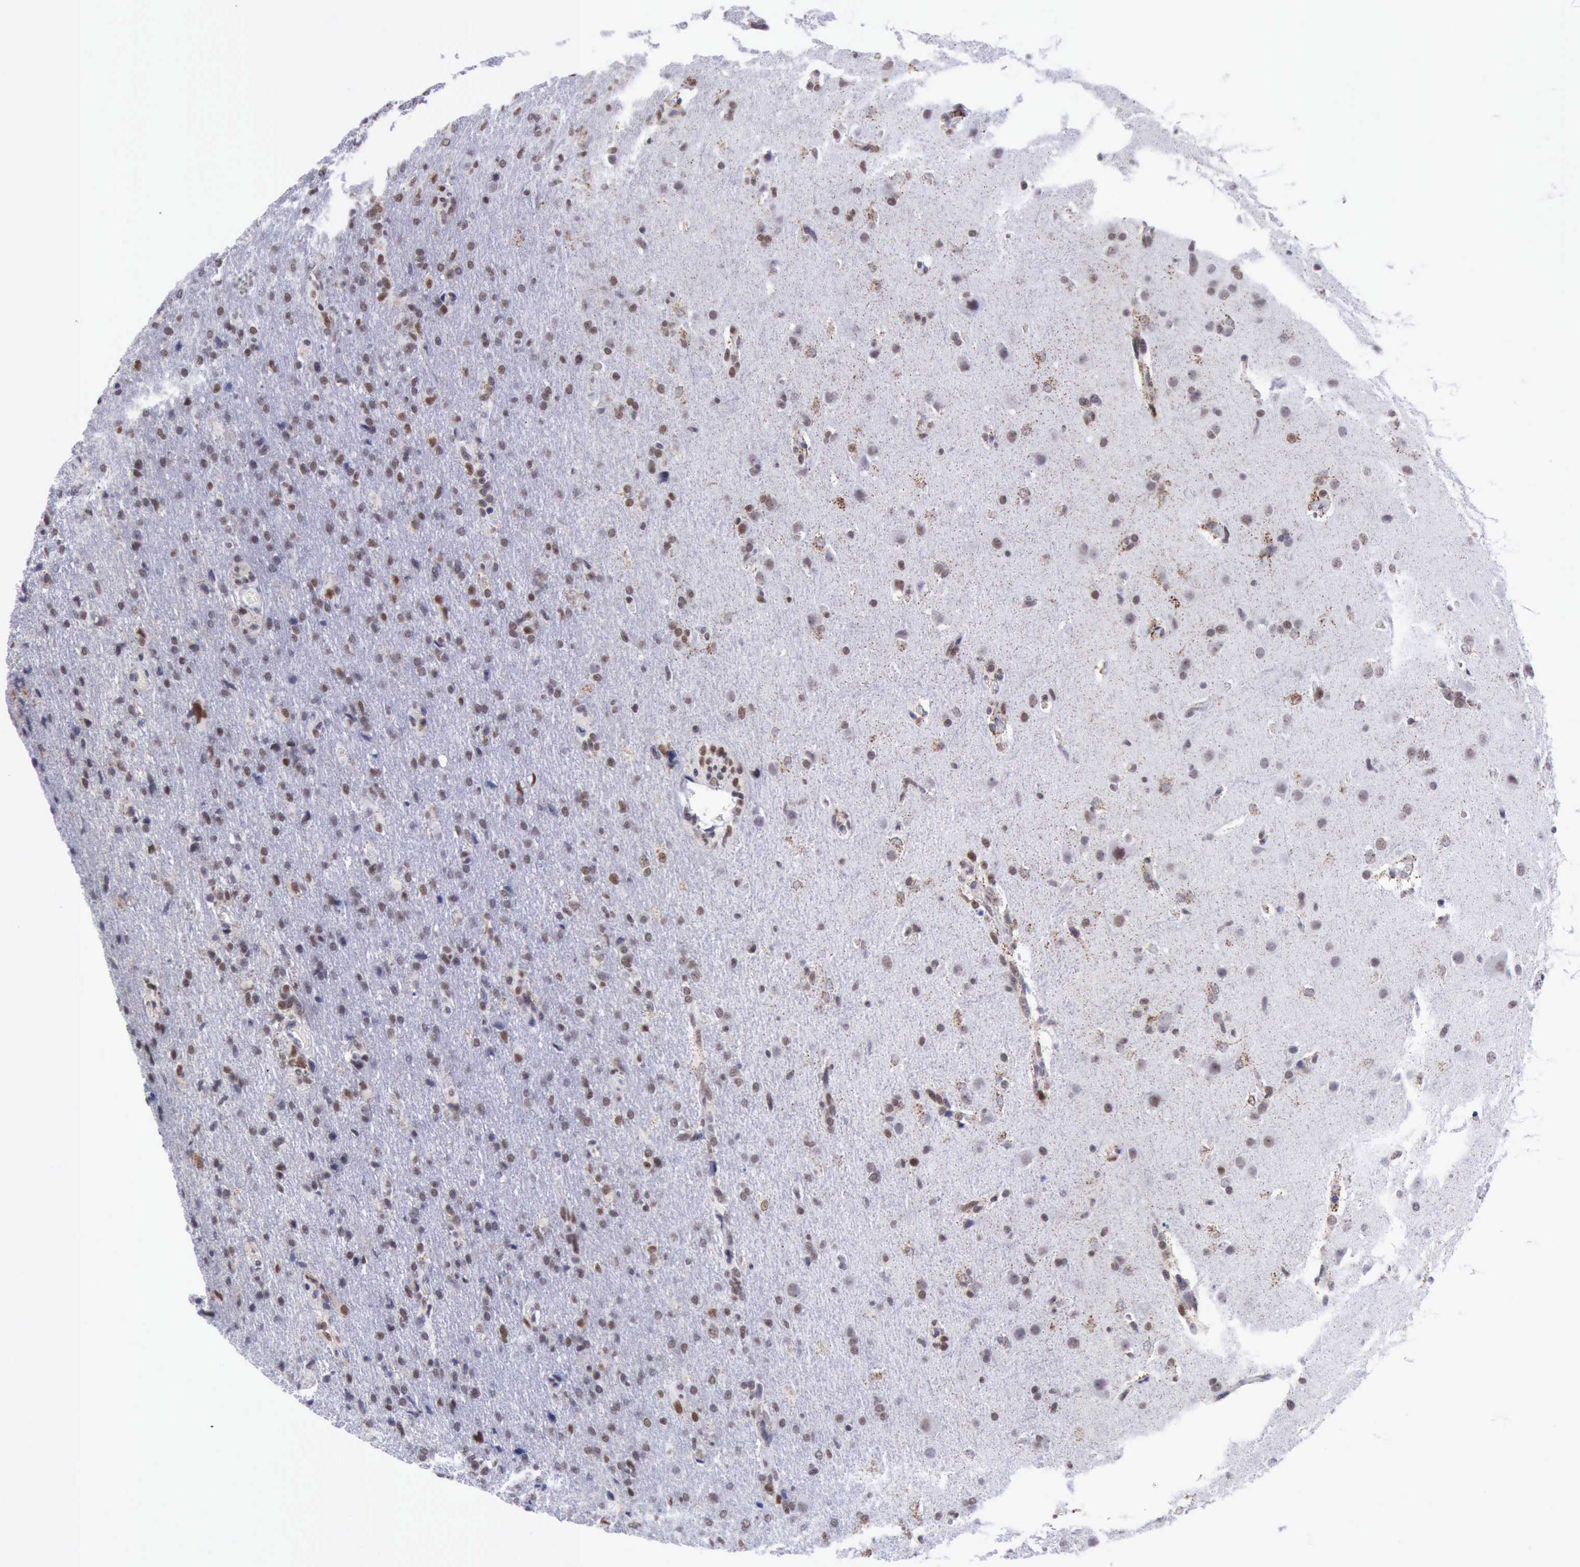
{"staining": {"intensity": "moderate", "quantity": "<25%", "location": "nuclear"}, "tissue": "glioma", "cell_type": "Tumor cells", "image_type": "cancer", "snomed": [{"axis": "morphology", "description": "Glioma, malignant, High grade"}, {"axis": "topography", "description": "Brain"}], "caption": "IHC micrograph of human malignant high-grade glioma stained for a protein (brown), which reveals low levels of moderate nuclear expression in approximately <25% of tumor cells.", "gene": "ERCC4", "patient": {"sex": "male", "age": 68}}